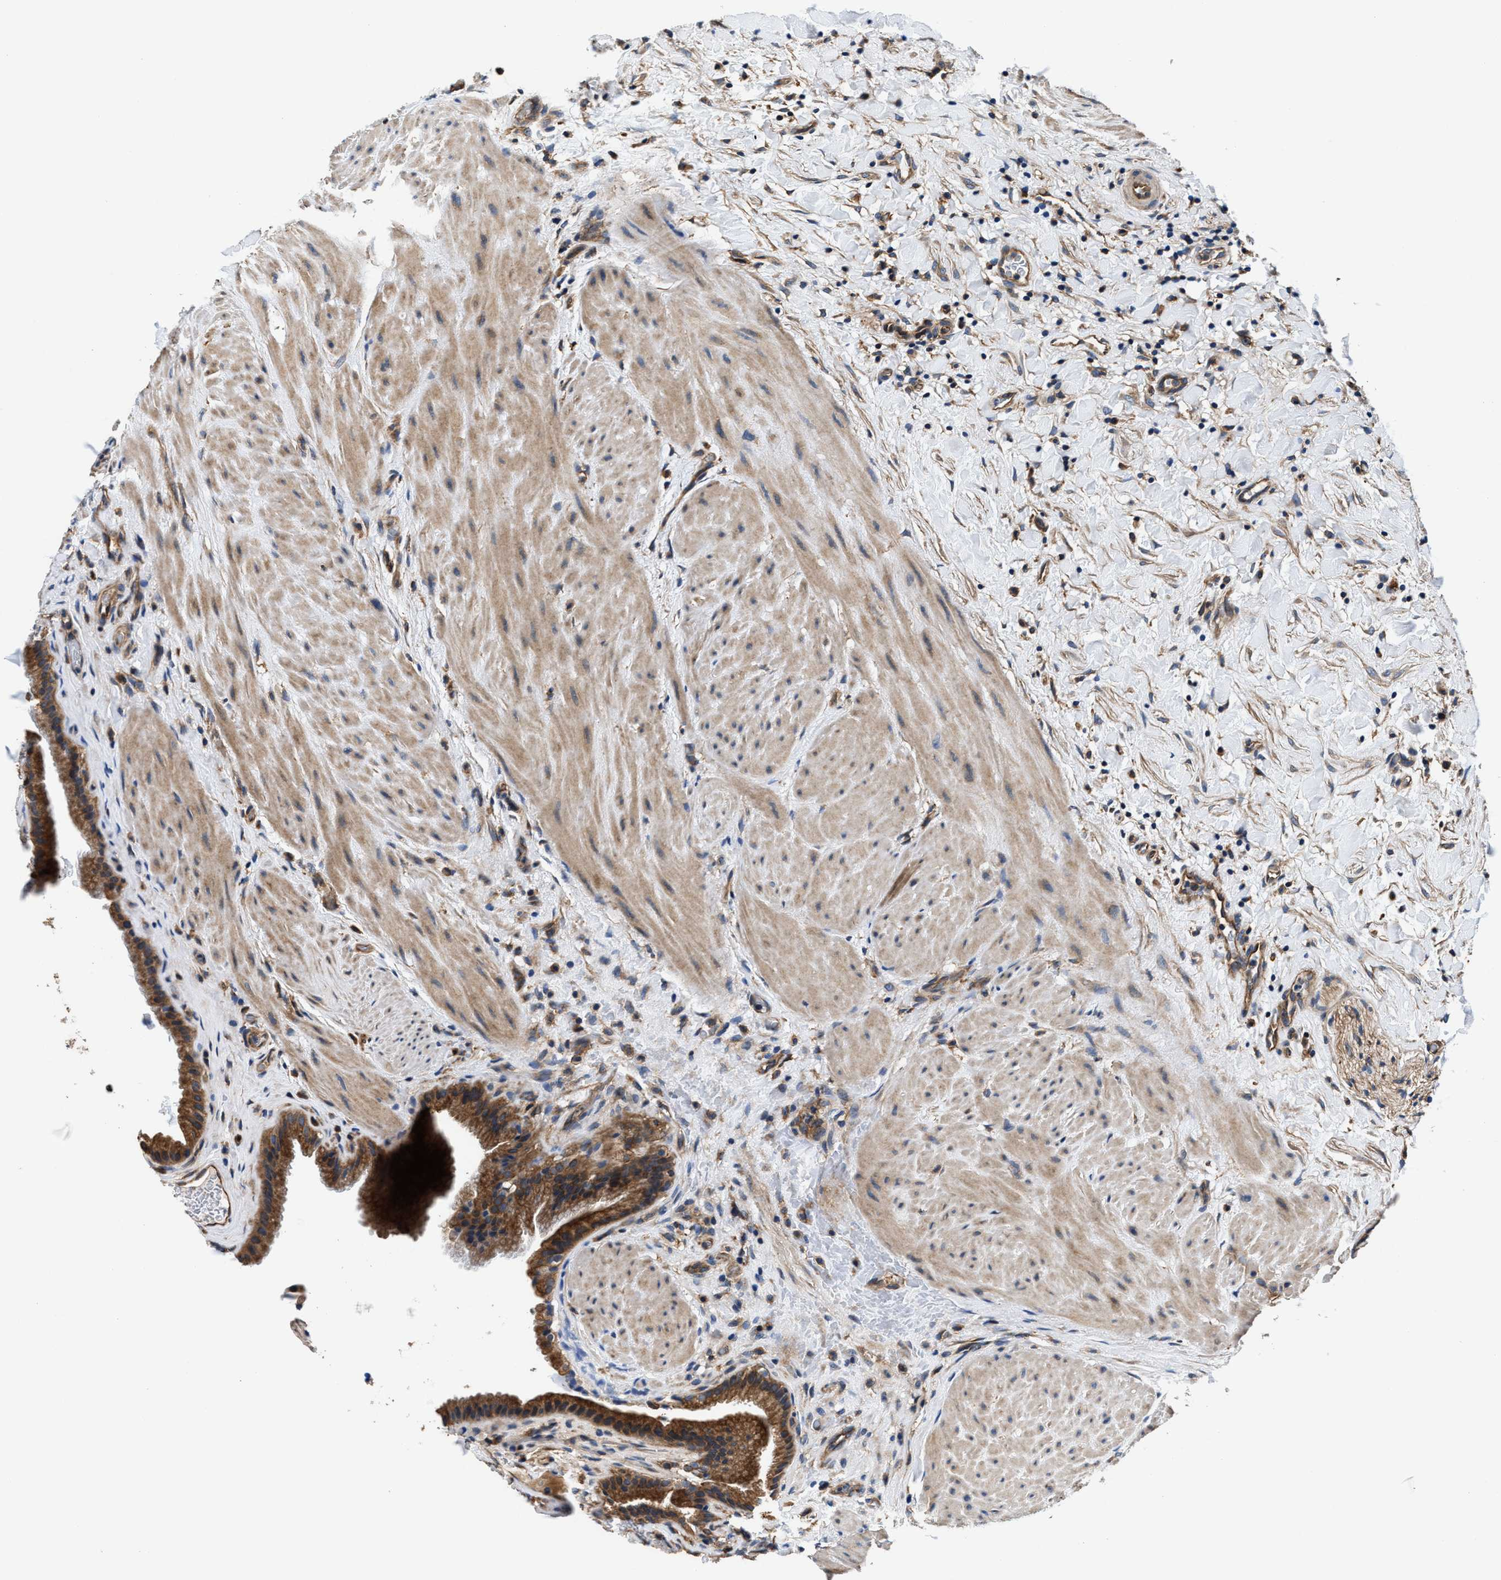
{"staining": {"intensity": "strong", "quantity": ">75%", "location": "cytoplasmic/membranous"}, "tissue": "gallbladder", "cell_type": "Glandular cells", "image_type": "normal", "snomed": [{"axis": "morphology", "description": "Normal tissue, NOS"}, {"axis": "topography", "description": "Gallbladder"}], "caption": "DAB (3,3'-diaminobenzidine) immunohistochemical staining of normal human gallbladder reveals strong cytoplasmic/membranous protein positivity in about >75% of glandular cells.", "gene": "PPP1R9B", "patient": {"sex": "male", "age": 49}}